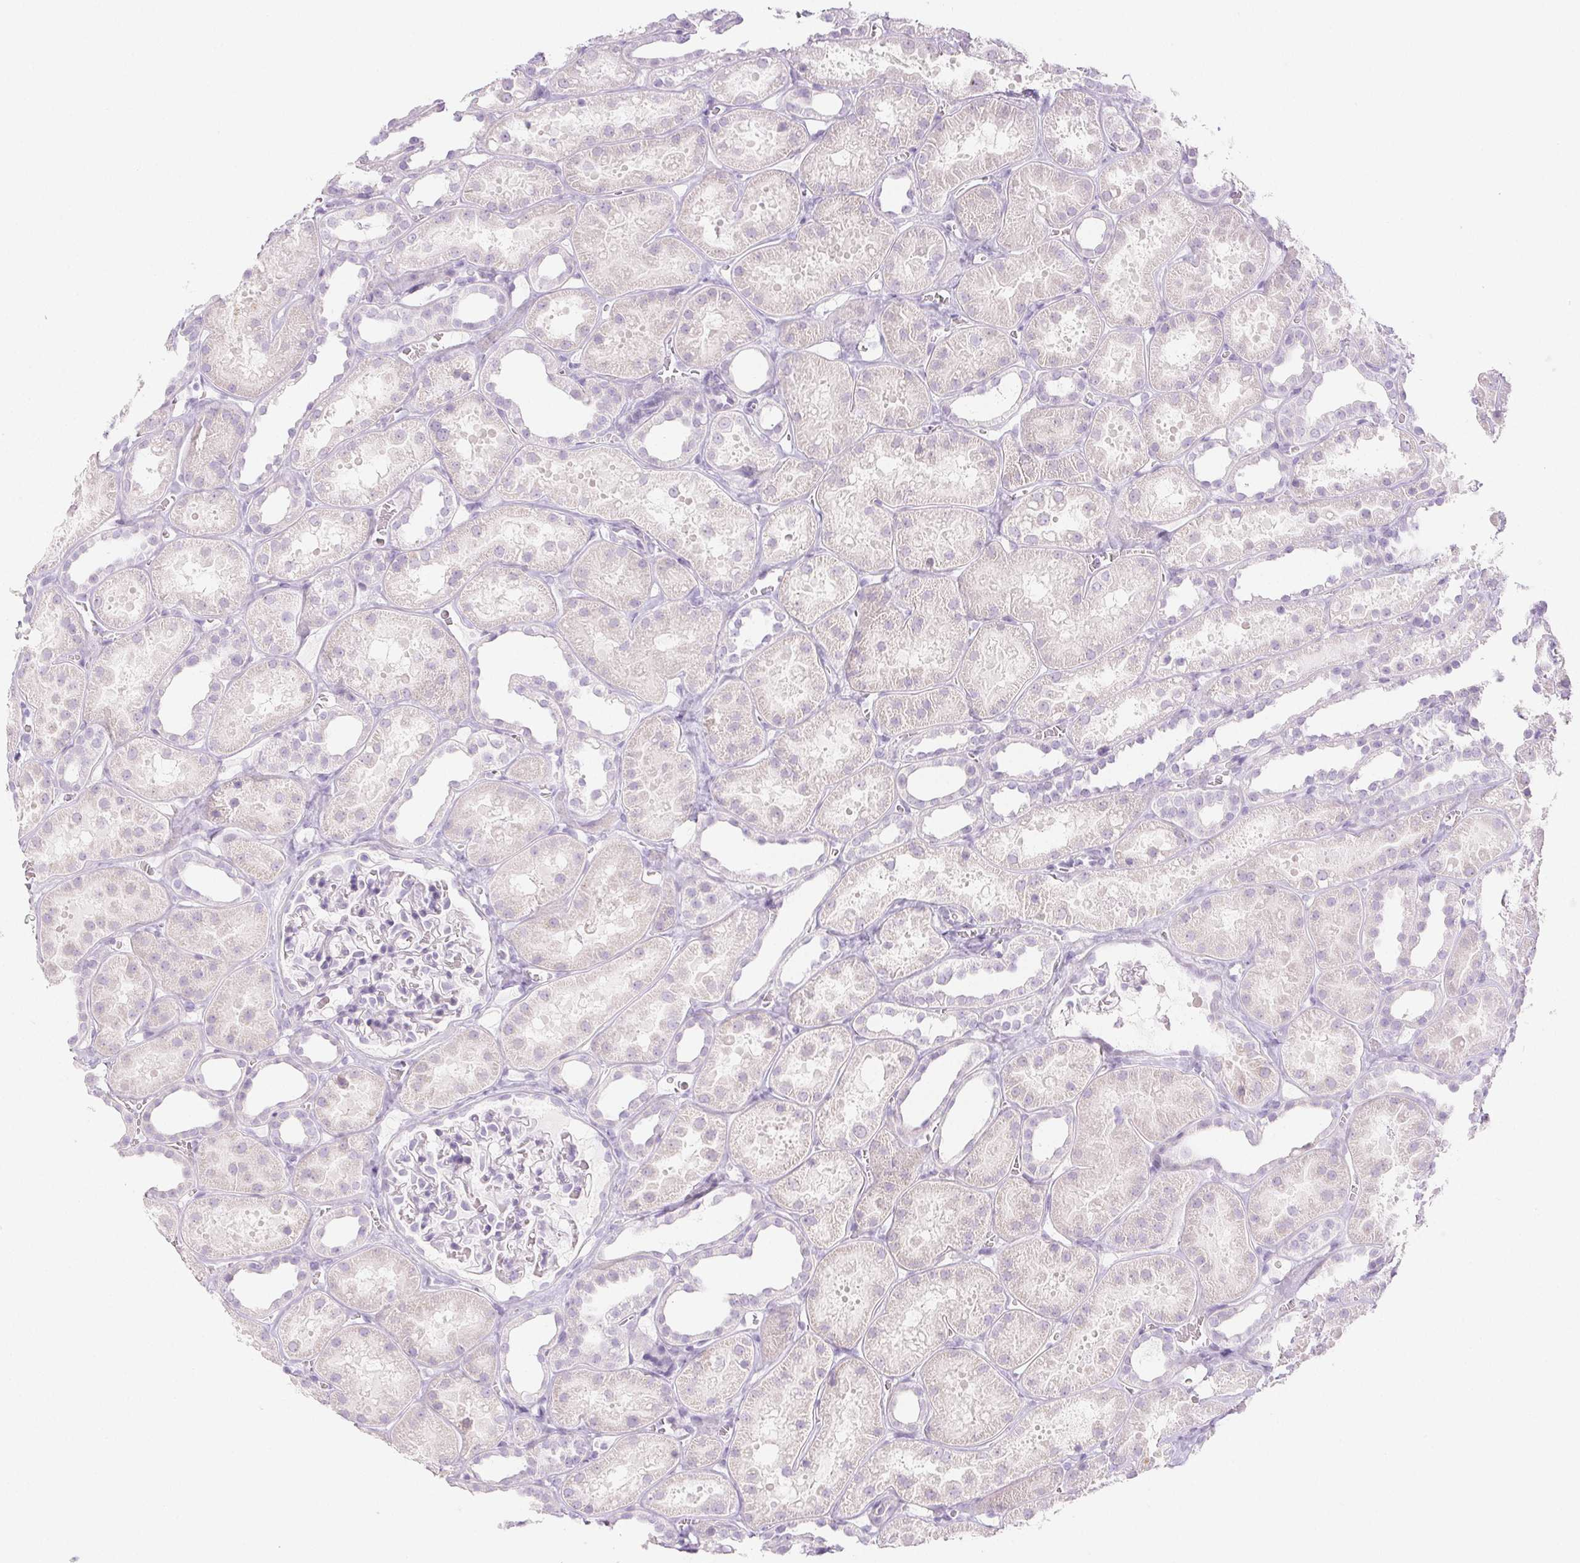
{"staining": {"intensity": "negative", "quantity": "none", "location": "none"}, "tissue": "kidney", "cell_type": "Cells in glomeruli", "image_type": "normal", "snomed": [{"axis": "morphology", "description": "Normal tissue, NOS"}, {"axis": "topography", "description": "Kidney"}], "caption": "Immunohistochemistry (IHC) of unremarkable human kidney exhibits no positivity in cells in glomeruli. The staining is performed using DAB (3,3'-diaminobenzidine) brown chromogen with nuclei counter-stained in using hematoxylin.", "gene": "PI3", "patient": {"sex": "female", "age": 41}}